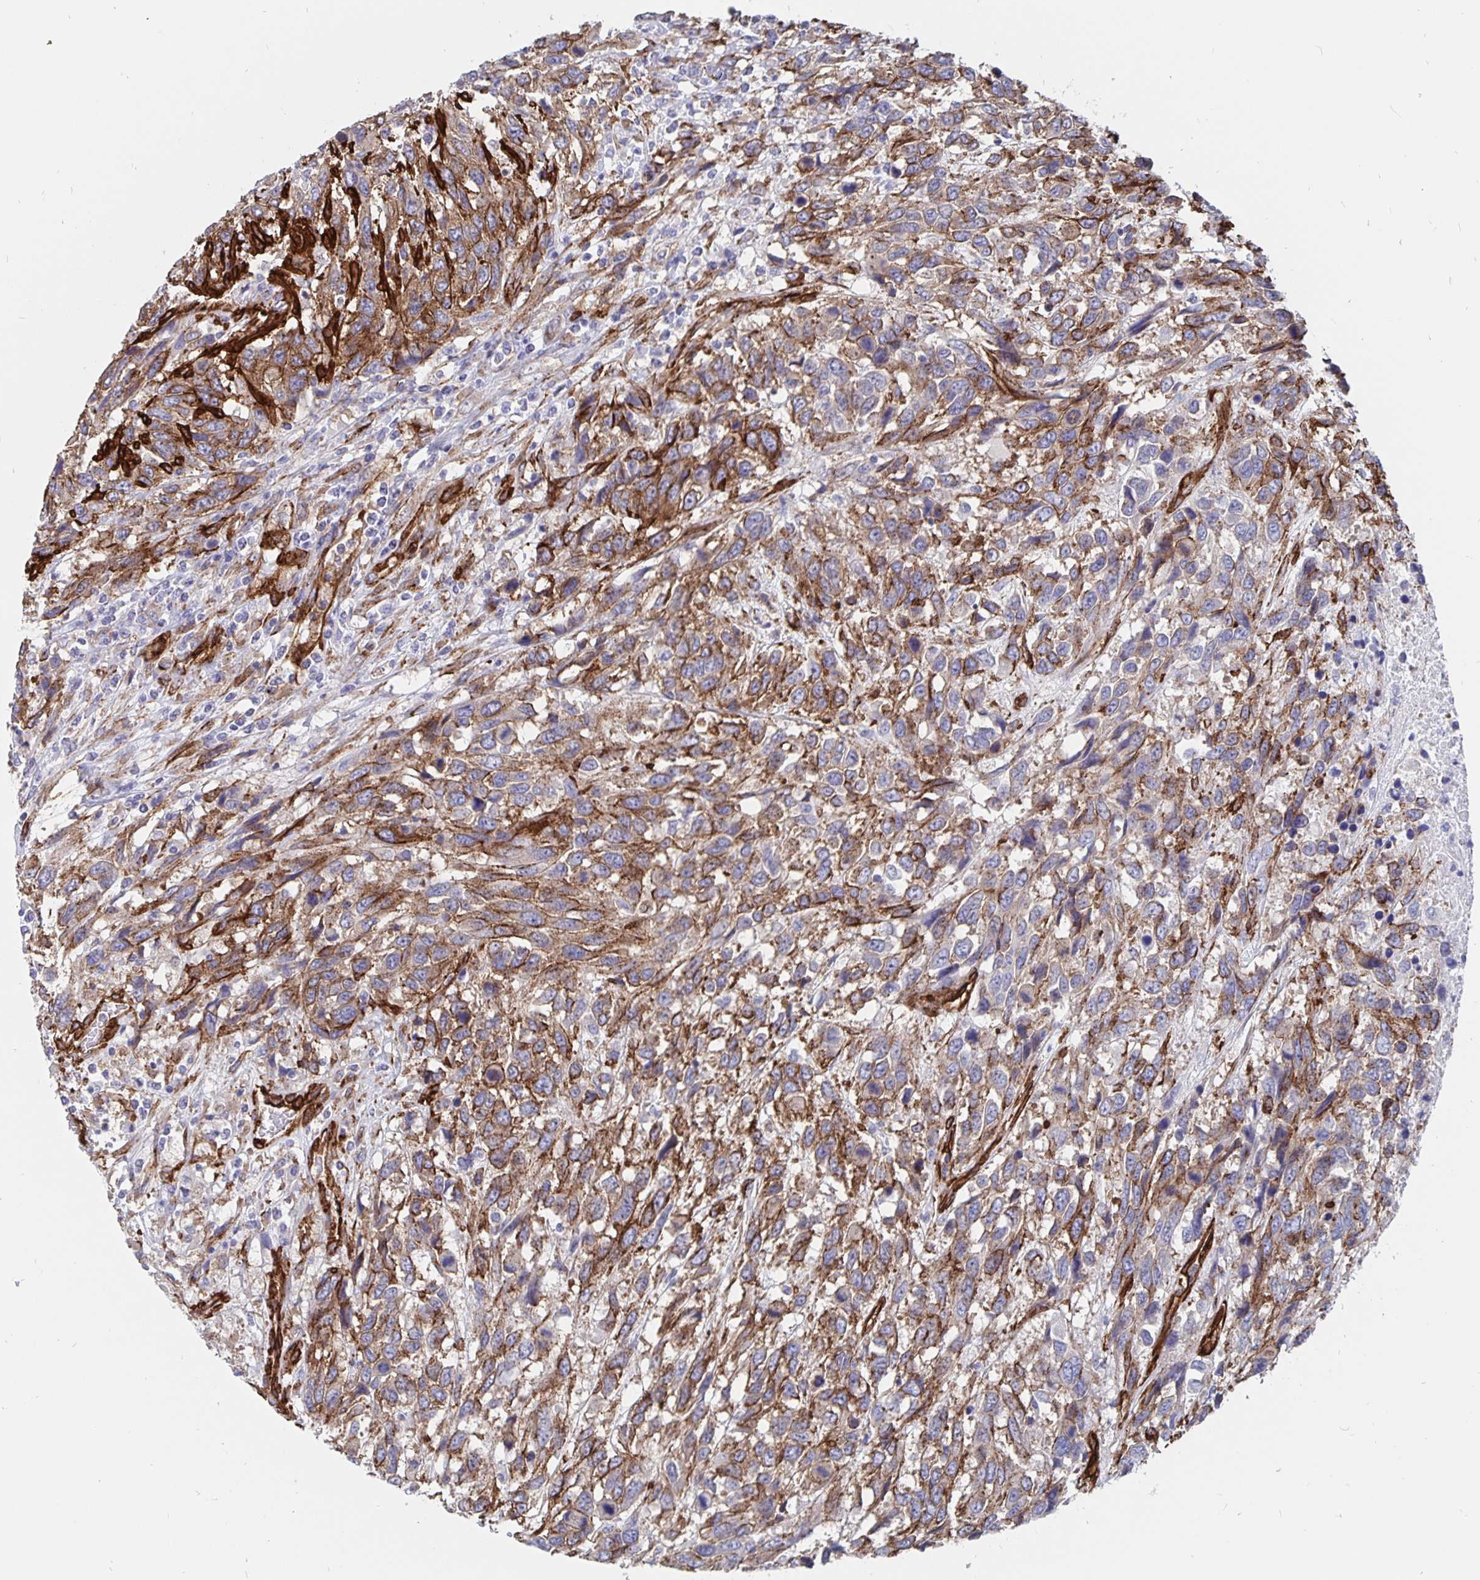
{"staining": {"intensity": "moderate", "quantity": ">75%", "location": "cytoplasmic/membranous"}, "tissue": "urothelial cancer", "cell_type": "Tumor cells", "image_type": "cancer", "snomed": [{"axis": "morphology", "description": "Urothelial carcinoma, High grade"}, {"axis": "topography", "description": "Urinary bladder"}], "caption": "Protein positivity by immunohistochemistry displays moderate cytoplasmic/membranous expression in about >75% of tumor cells in urothelial cancer.", "gene": "DCHS2", "patient": {"sex": "female", "age": 70}}